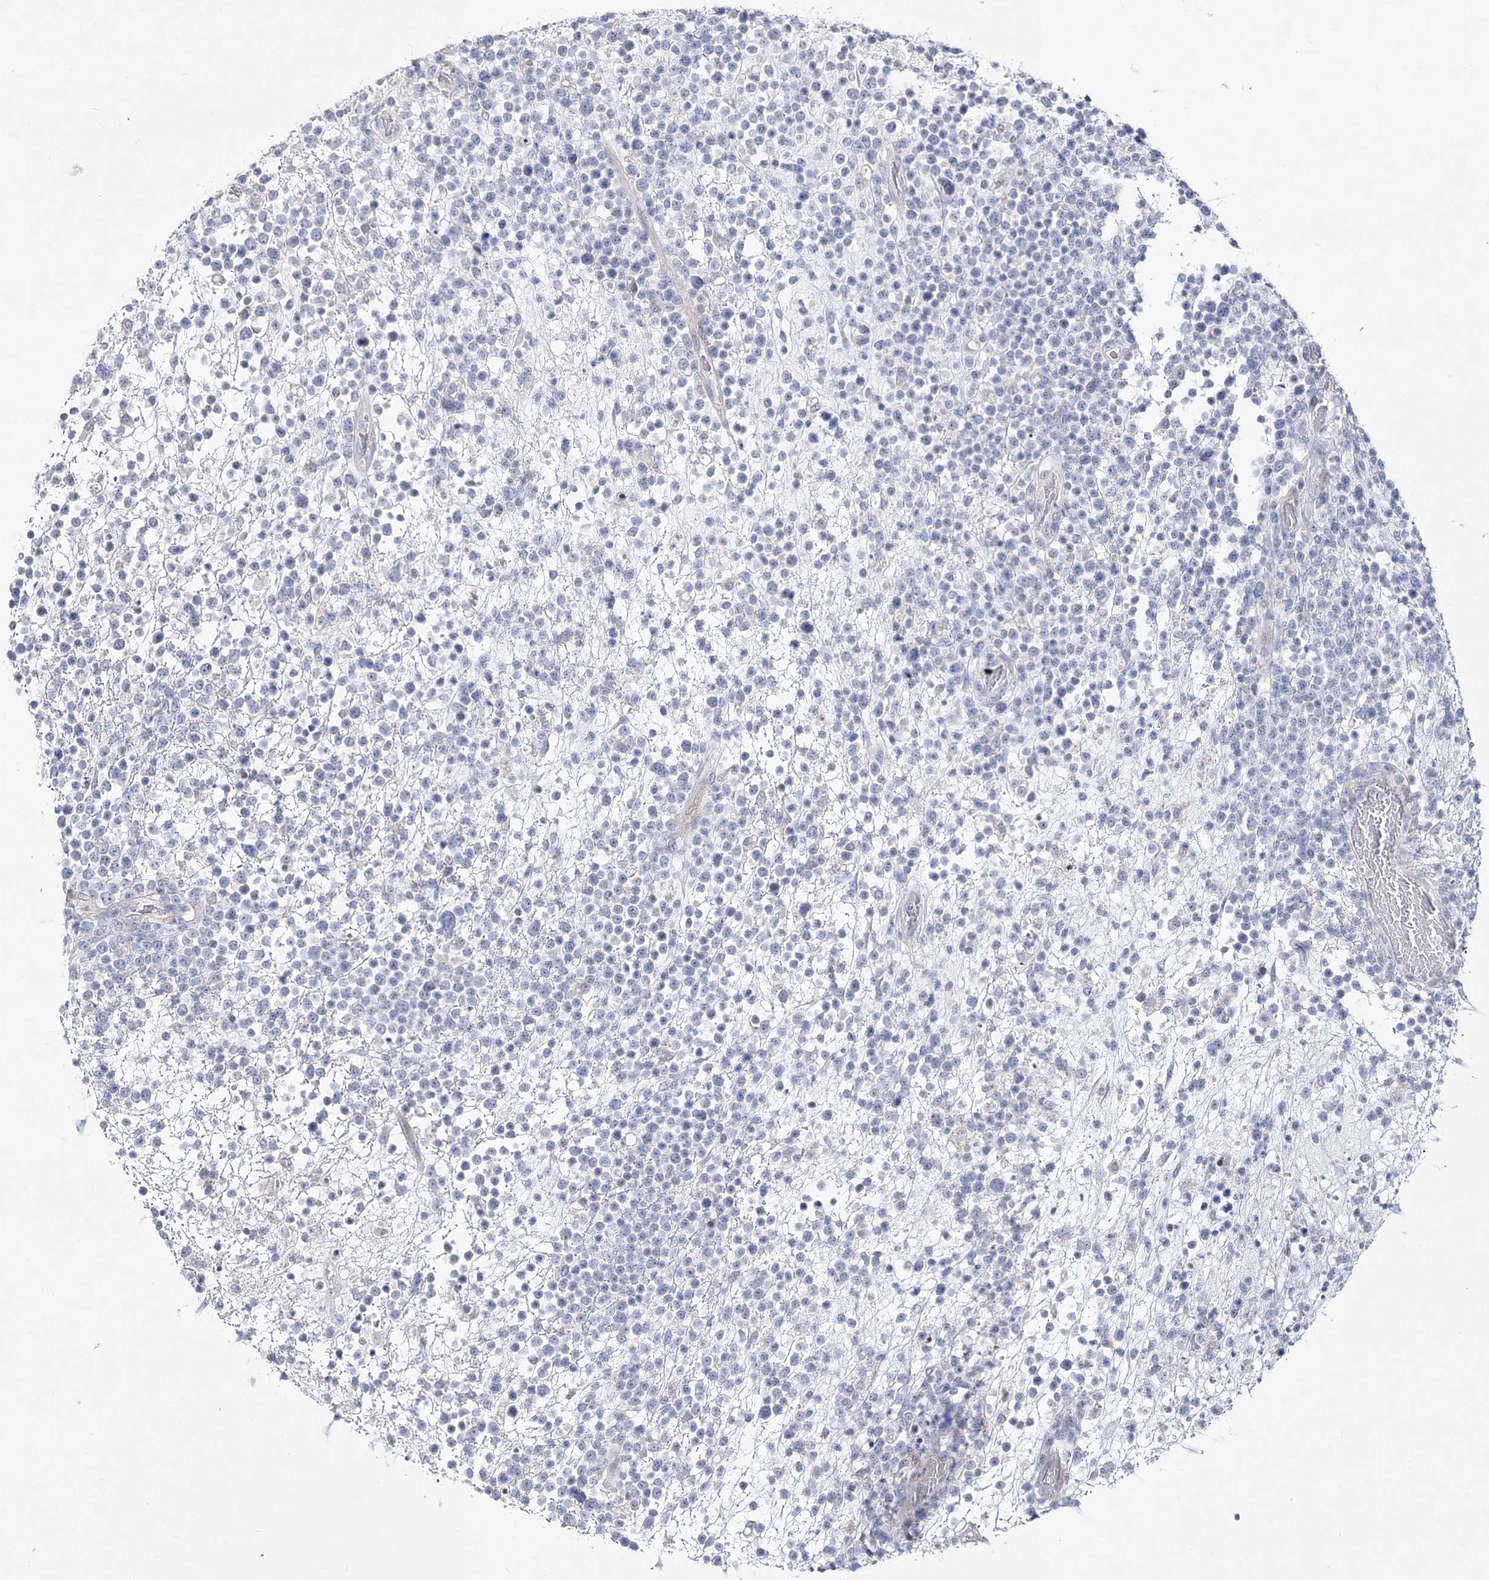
{"staining": {"intensity": "negative", "quantity": "none", "location": "none"}, "tissue": "lymphoma", "cell_type": "Tumor cells", "image_type": "cancer", "snomed": [{"axis": "morphology", "description": "Malignant lymphoma, non-Hodgkin's type, High grade"}, {"axis": "topography", "description": "Colon"}], "caption": "IHC micrograph of neoplastic tissue: human lymphoma stained with DAB shows no significant protein staining in tumor cells.", "gene": "ANO1", "patient": {"sex": "female", "age": 53}}